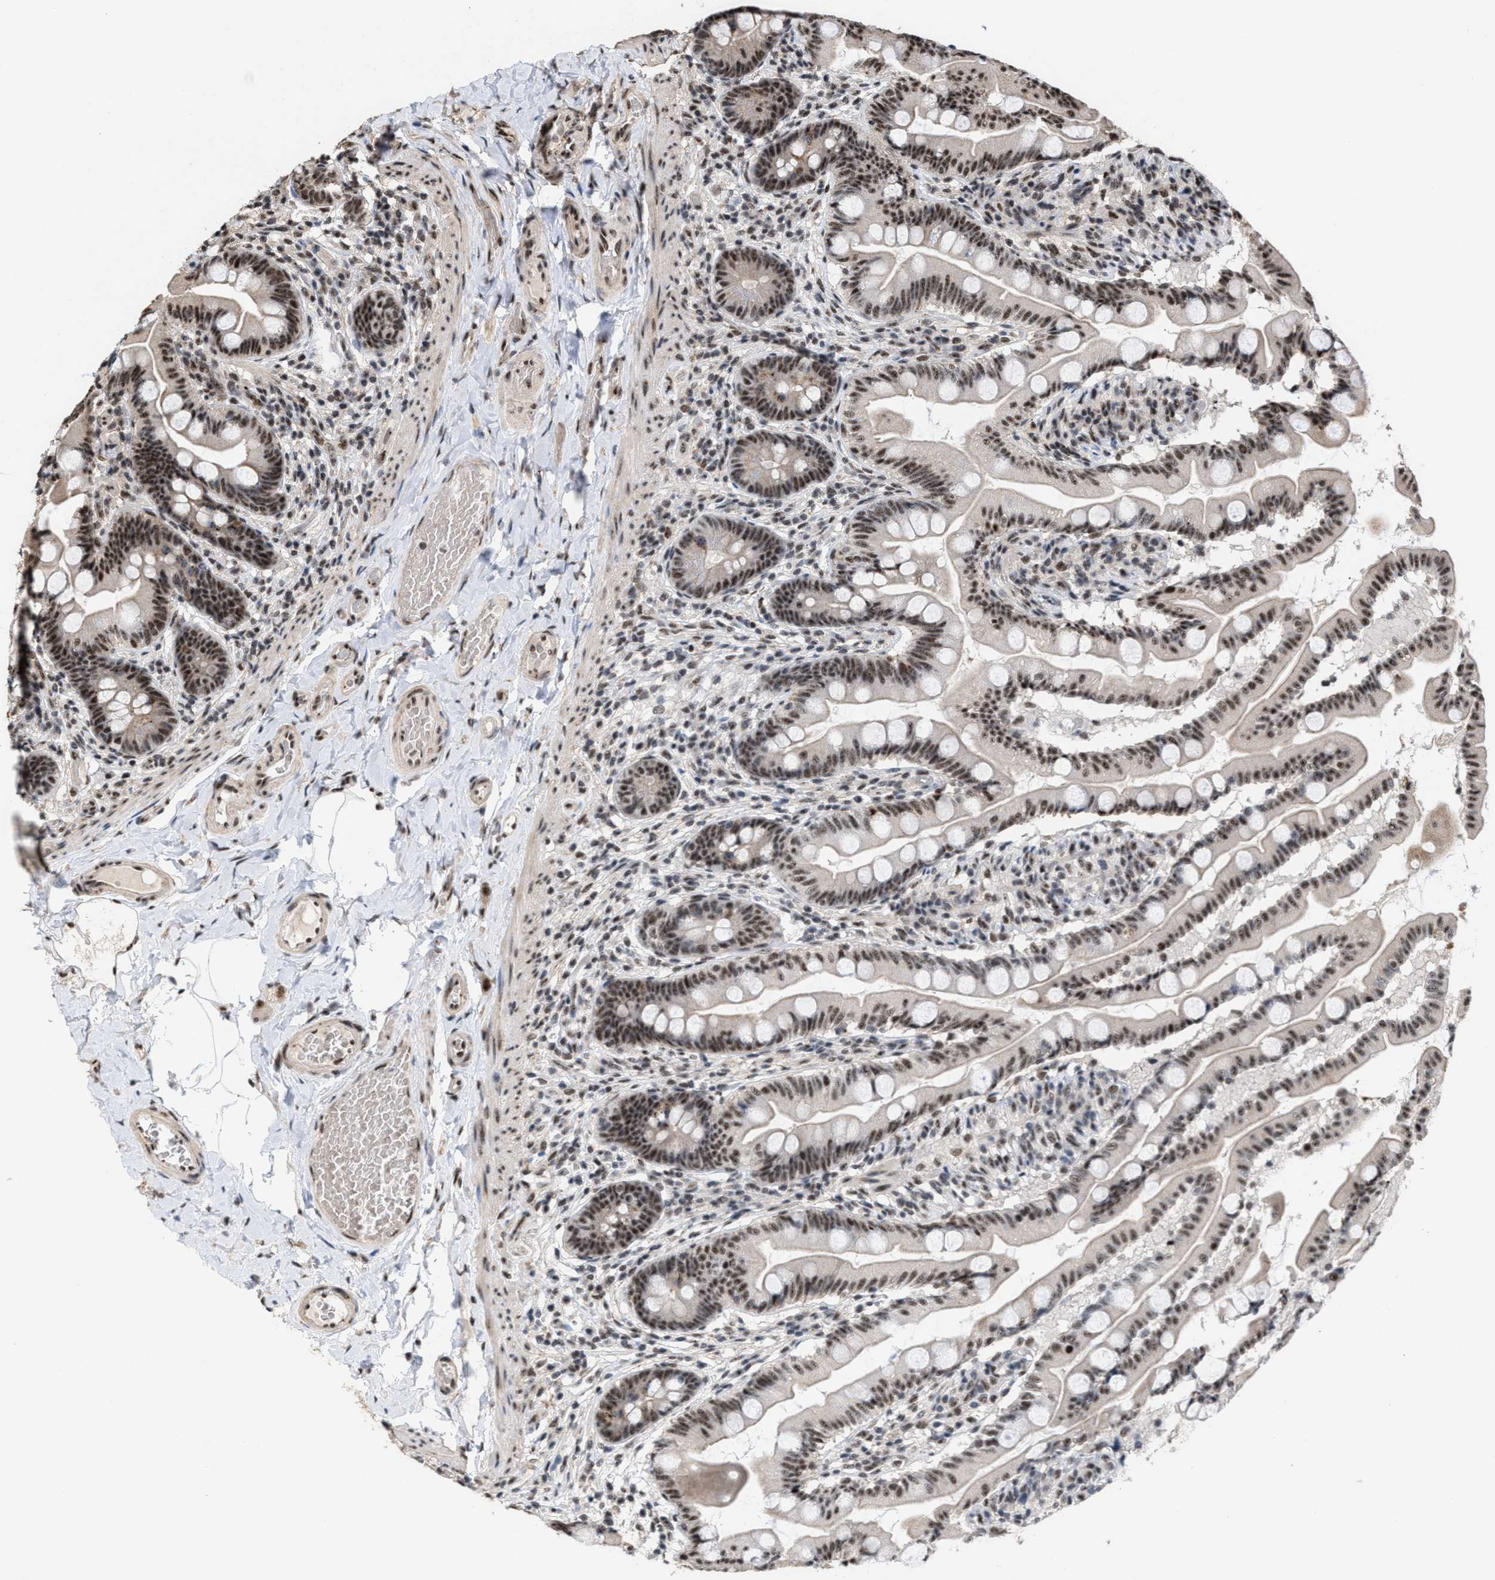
{"staining": {"intensity": "strong", "quantity": "25%-75%", "location": "nuclear"}, "tissue": "small intestine", "cell_type": "Glandular cells", "image_type": "normal", "snomed": [{"axis": "morphology", "description": "Normal tissue, NOS"}, {"axis": "topography", "description": "Small intestine"}], "caption": "IHC histopathology image of benign small intestine: small intestine stained using immunohistochemistry (IHC) shows high levels of strong protein expression localized specifically in the nuclear of glandular cells, appearing as a nuclear brown color.", "gene": "EIF4A3", "patient": {"sex": "female", "age": 56}}